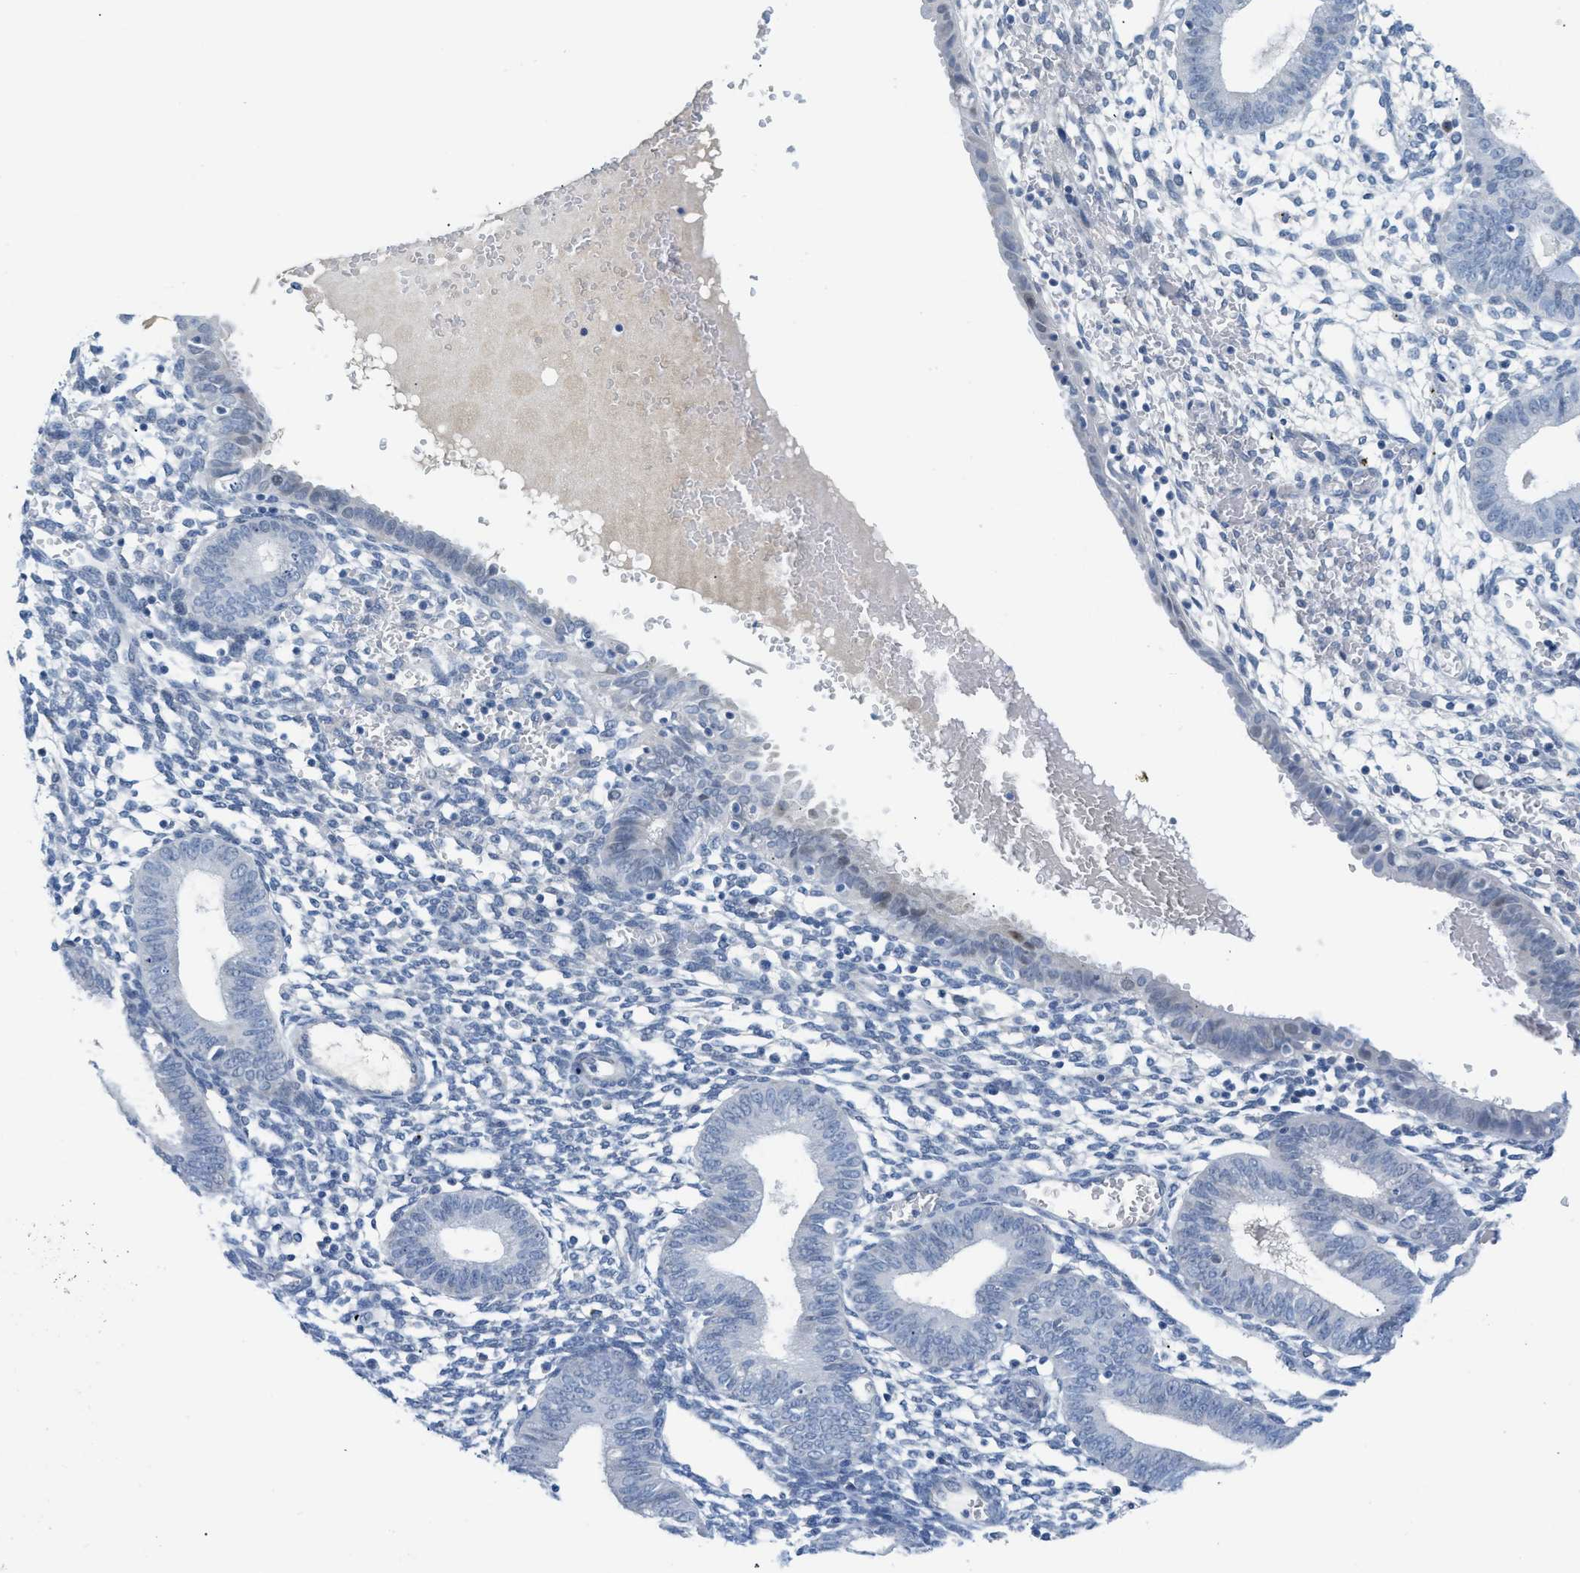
{"staining": {"intensity": "negative", "quantity": "none", "location": "none"}, "tissue": "endometrium", "cell_type": "Cells in endometrial stroma", "image_type": "normal", "snomed": [{"axis": "morphology", "description": "Normal tissue, NOS"}, {"axis": "topography", "description": "Endometrium"}], "caption": "Image shows no significant protein expression in cells in endometrial stroma of normal endometrium. The staining is performed using DAB (3,3'-diaminobenzidine) brown chromogen with nuclei counter-stained in using hematoxylin.", "gene": "HSF2", "patient": {"sex": "female", "age": 61}}